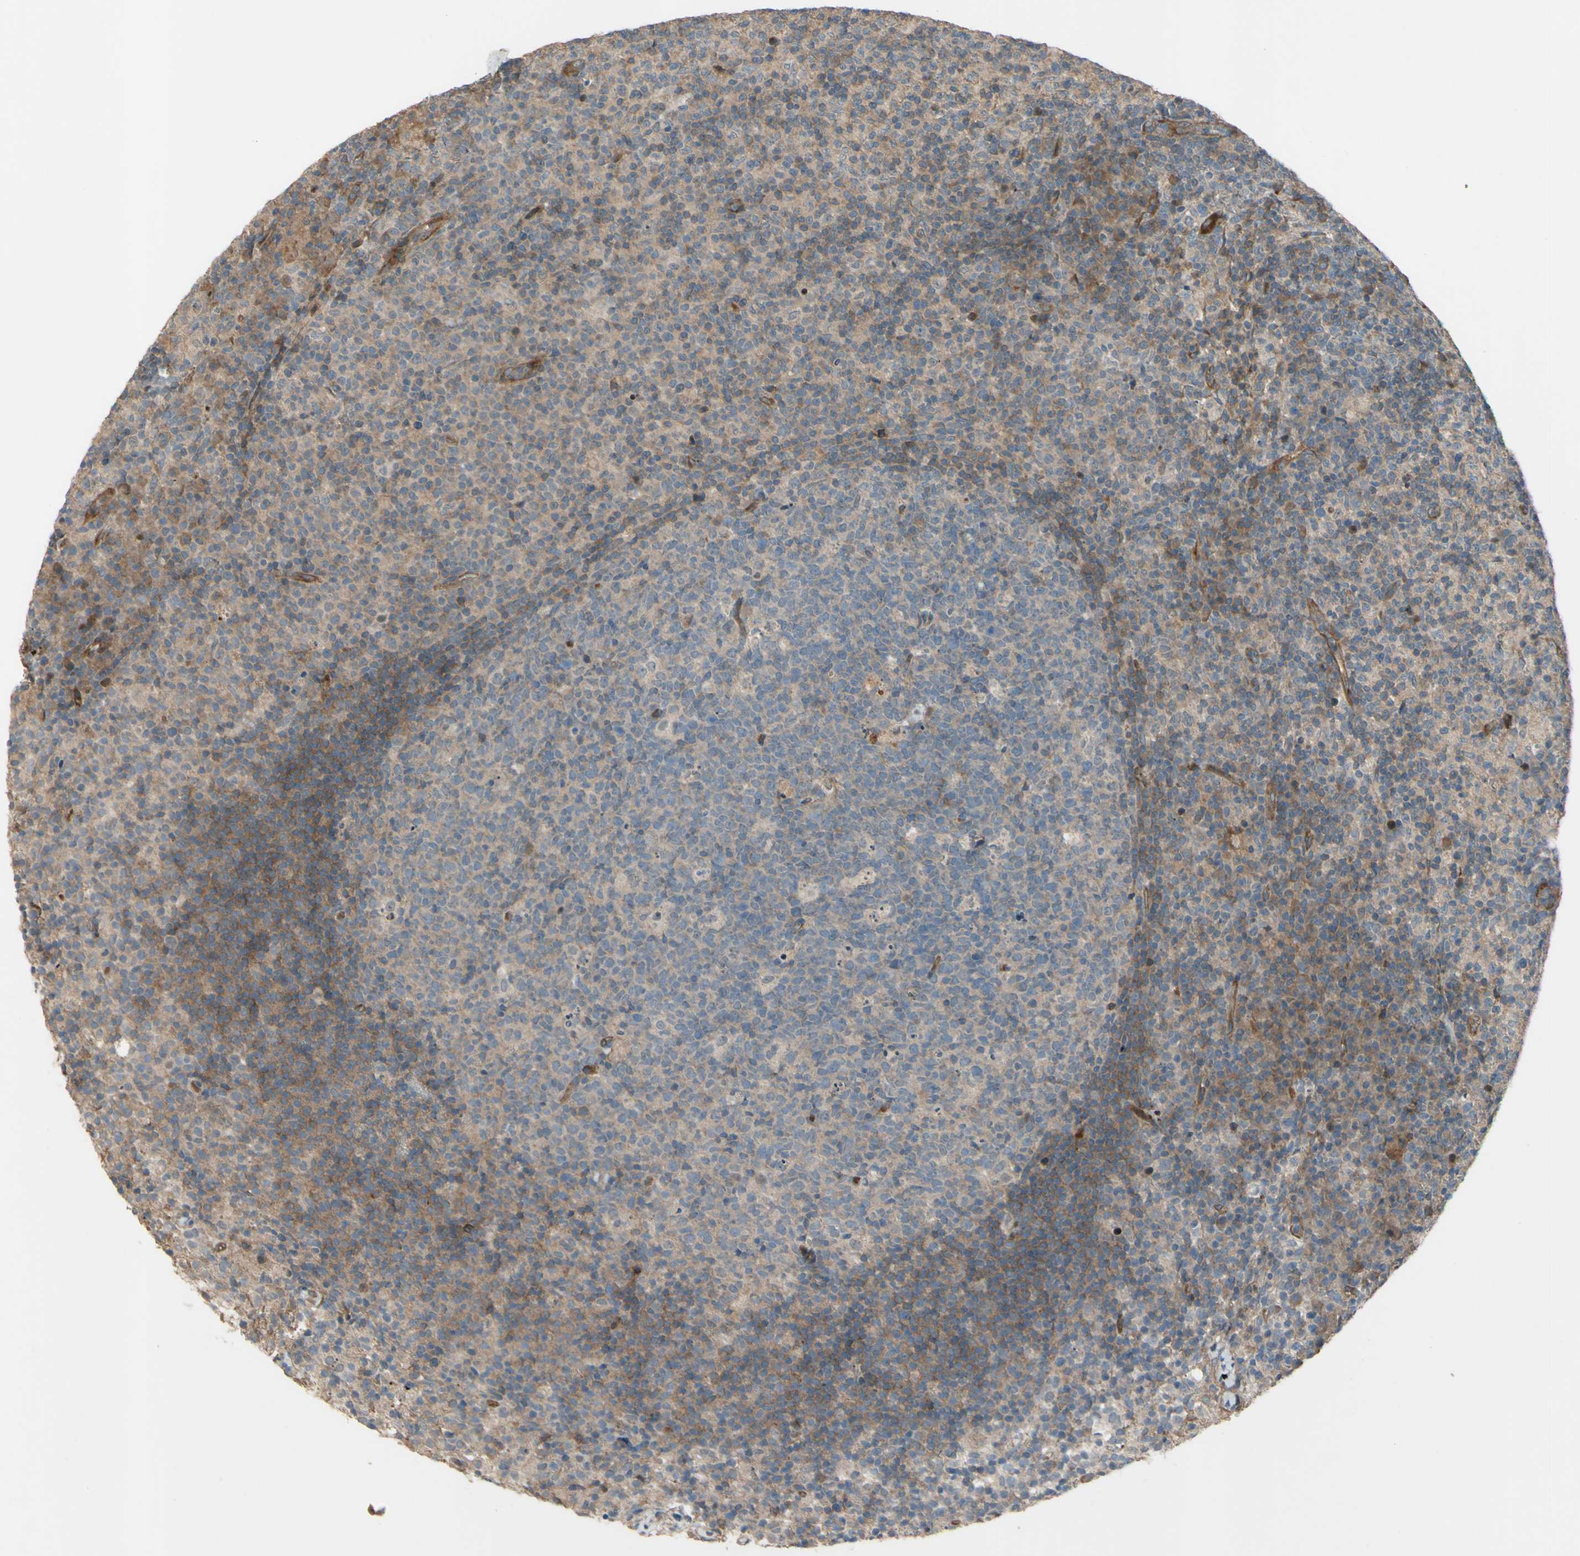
{"staining": {"intensity": "weak", "quantity": ">75%", "location": "cytoplasmic/membranous"}, "tissue": "lymph node", "cell_type": "Germinal center cells", "image_type": "normal", "snomed": [{"axis": "morphology", "description": "Normal tissue, NOS"}, {"axis": "morphology", "description": "Inflammation, NOS"}, {"axis": "topography", "description": "Lymph node"}], "caption": "This histopathology image demonstrates immunohistochemistry staining of benign lymph node, with low weak cytoplasmic/membranous positivity in approximately >75% of germinal center cells.", "gene": "SHROOM4", "patient": {"sex": "male", "age": 55}}